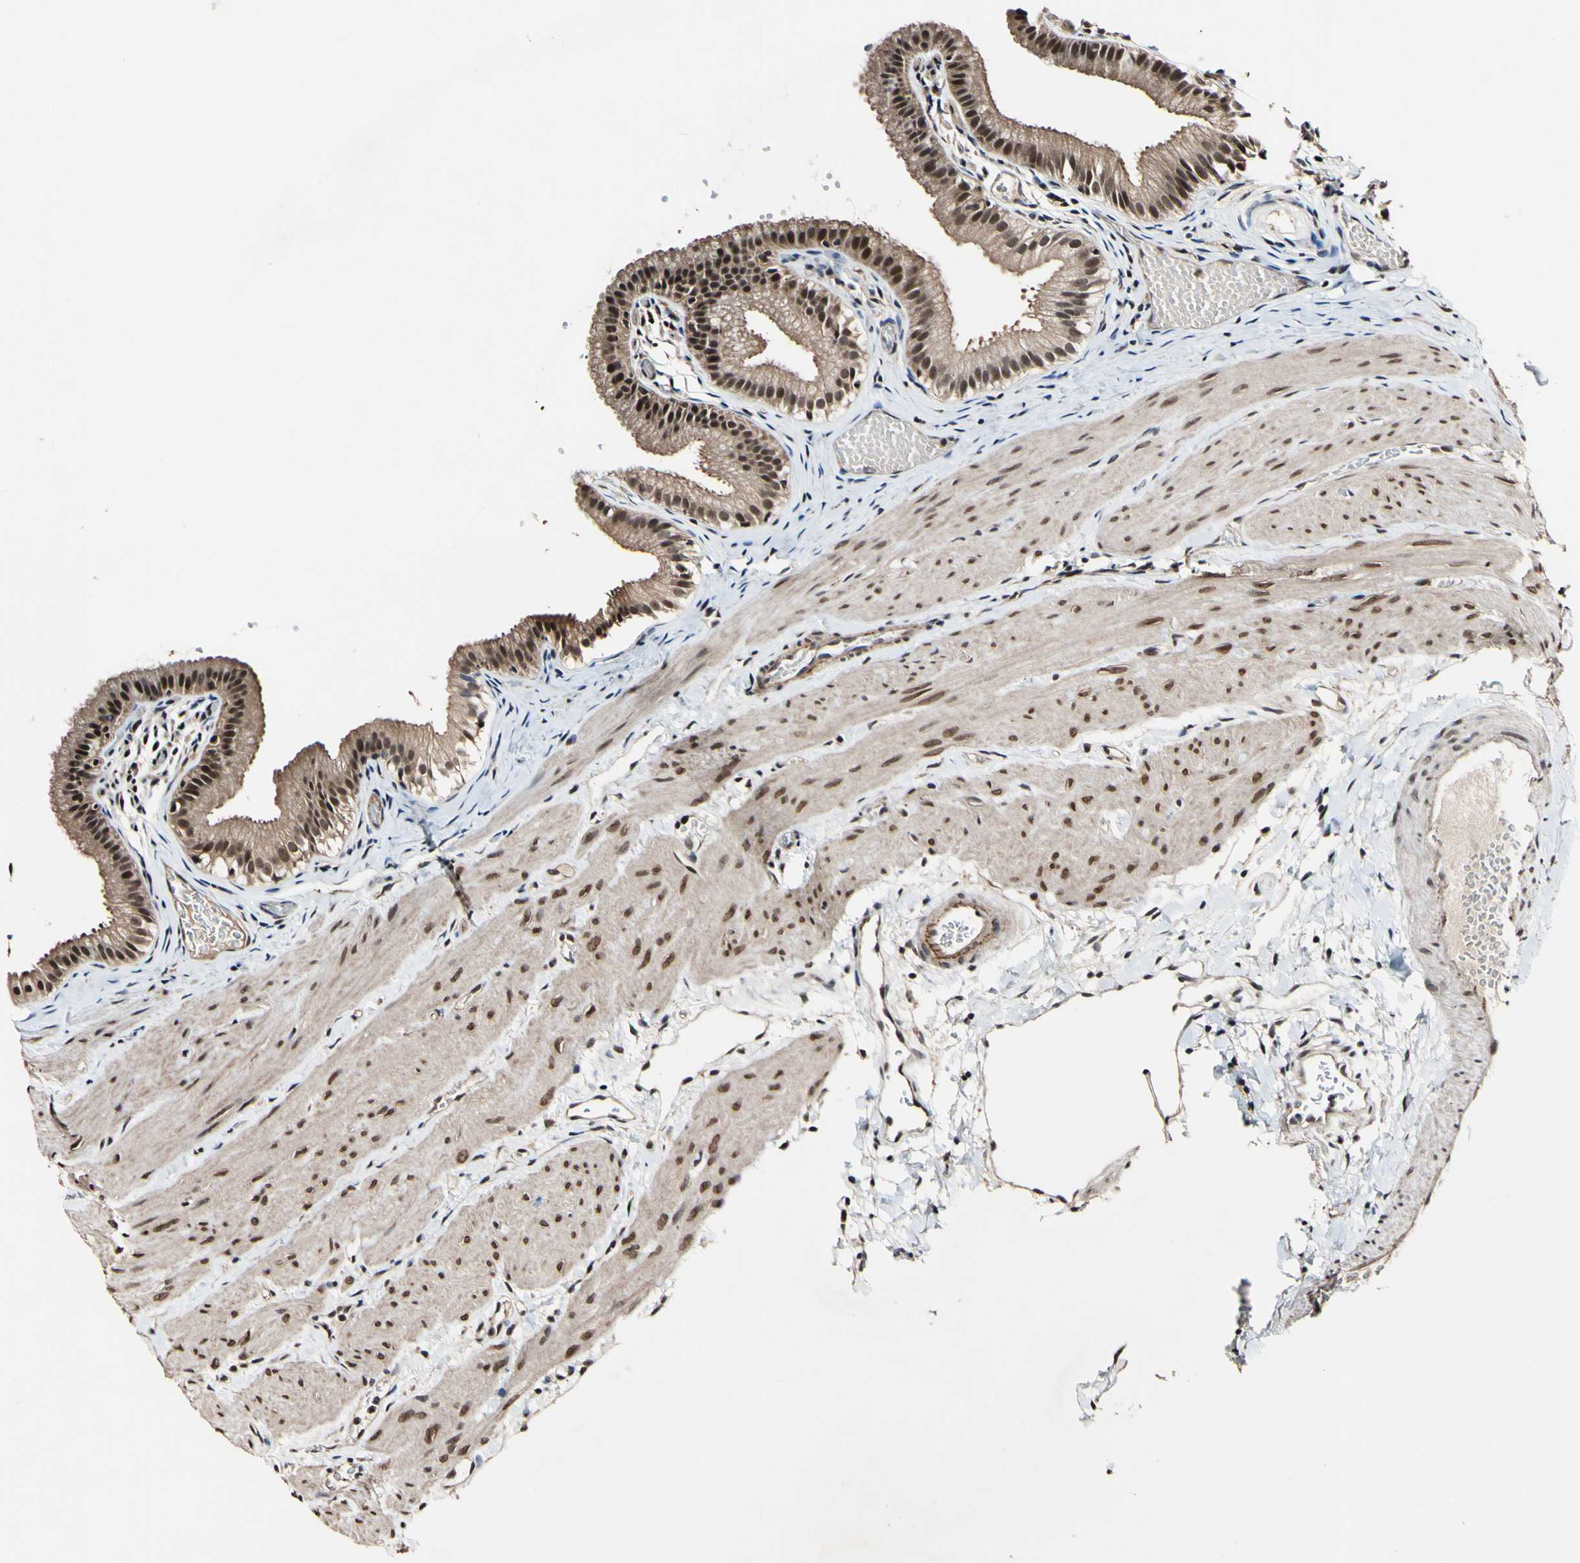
{"staining": {"intensity": "moderate", "quantity": ">75%", "location": "cytoplasmic/membranous,nuclear"}, "tissue": "gallbladder", "cell_type": "Glandular cells", "image_type": "normal", "snomed": [{"axis": "morphology", "description": "Normal tissue, NOS"}, {"axis": "topography", "description": "Gallbladder"}], "caption": "The histopathology image displays immunohistochemical staining of normal gallbladder. There is moderate cytoplasmic/membranous,nuclear expression is seen in about >75% of glandular cells.", "gene": "PSMD10", "patient": {"sex": "female", "age": 26}}